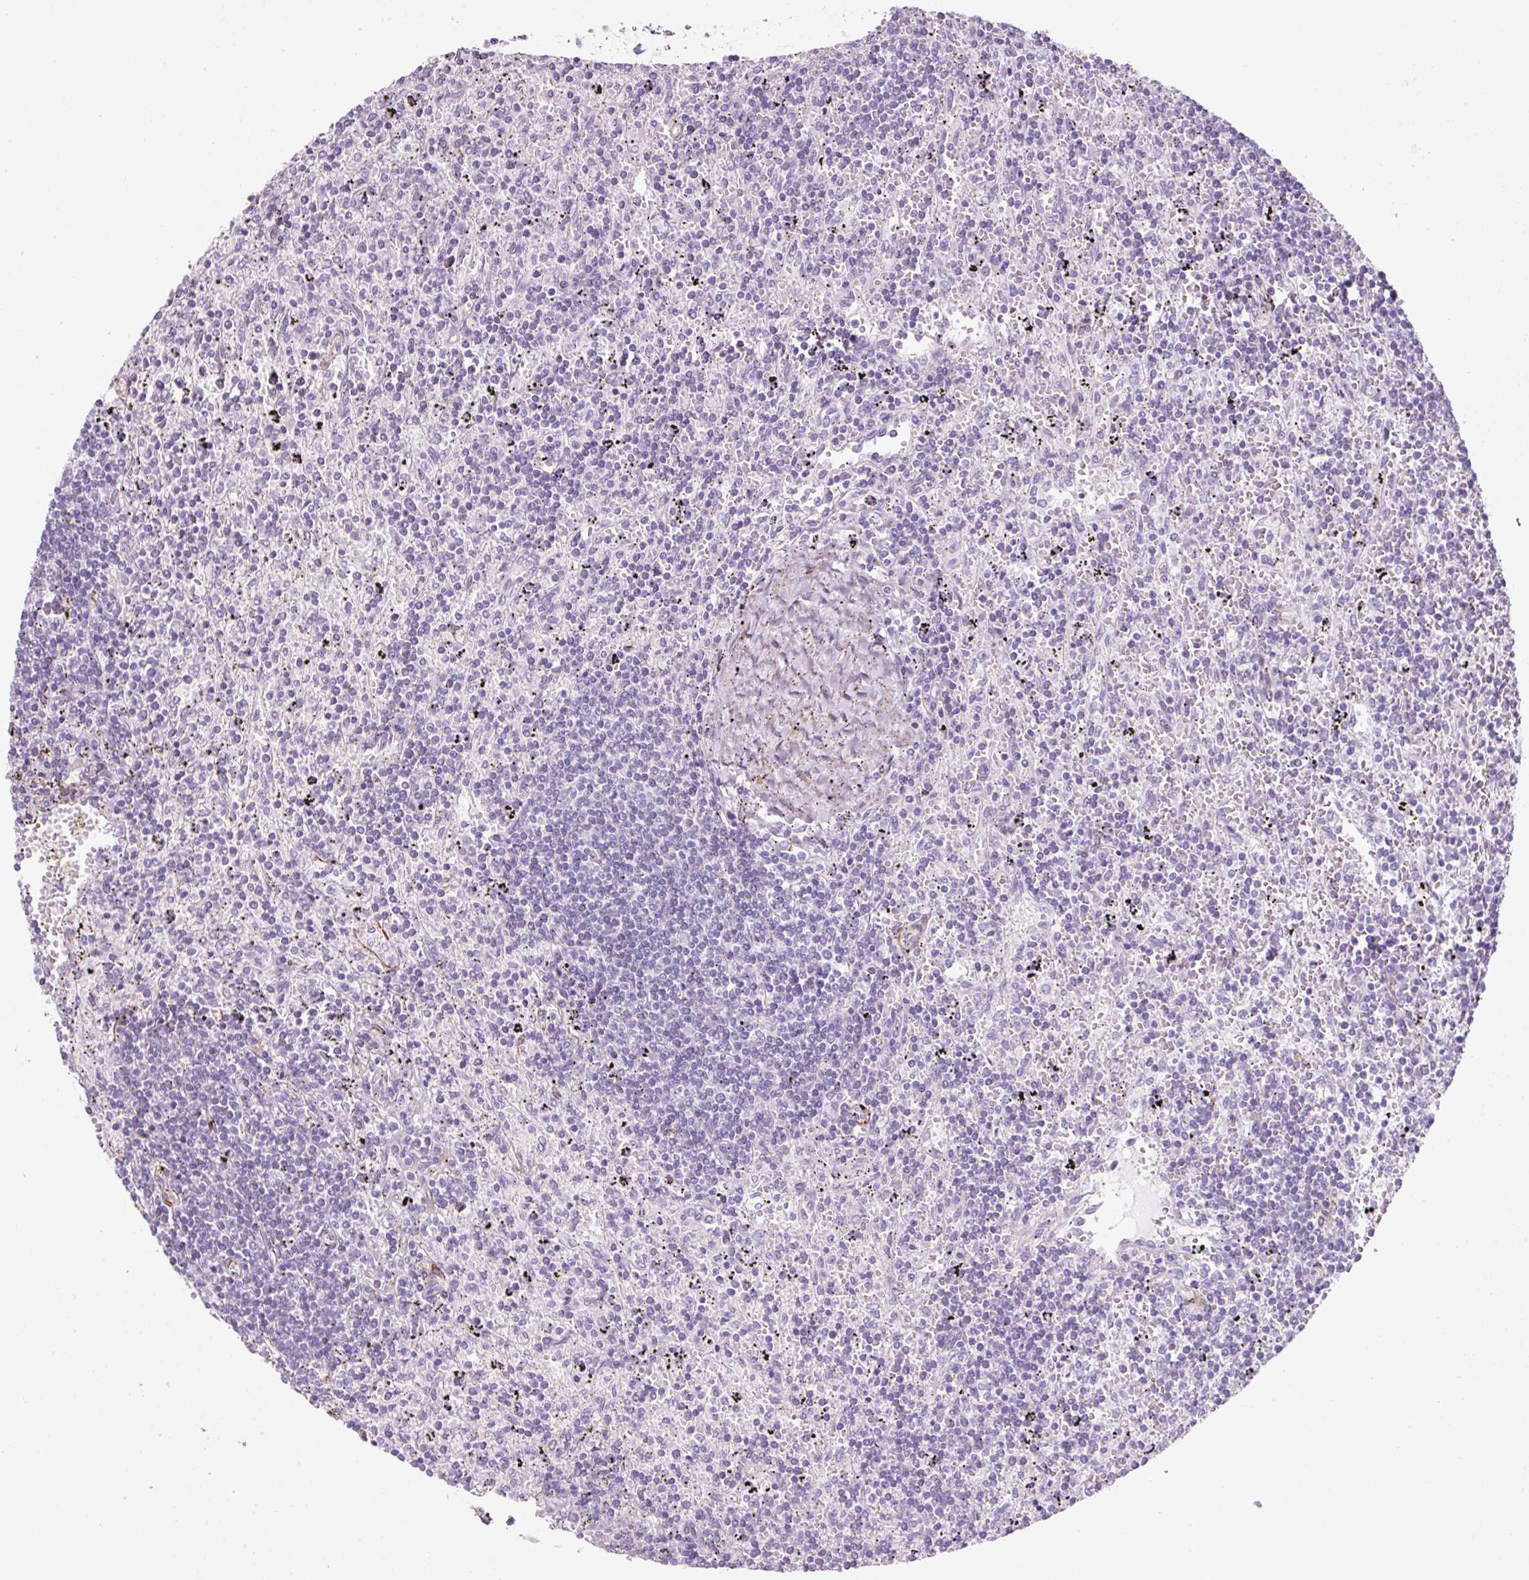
{"staining": {"intensity": "negative", "quantity": "none", "location": "none"}, "tissue": "lymphoma", "cell_type": "Tumor cells", "image_type": "cancer", "snomed": [{"axis": "morphology", "description": "Malignant lymphoma, non-Hodgkin's type, Low grade"}, {"axis": "topography", "description": "Spleen"}], "caption": "An immunohistochemistry (IHC) photomicrograph of low-grade malignant lymphoma, non-Hodgkin's type is shown. There is no staining in tumor cells of low-grade malignant lymphoma, non-Hodgkin's type.", "gene": "CAVIN3", "patient": {"sex": "male", "age": 76}}